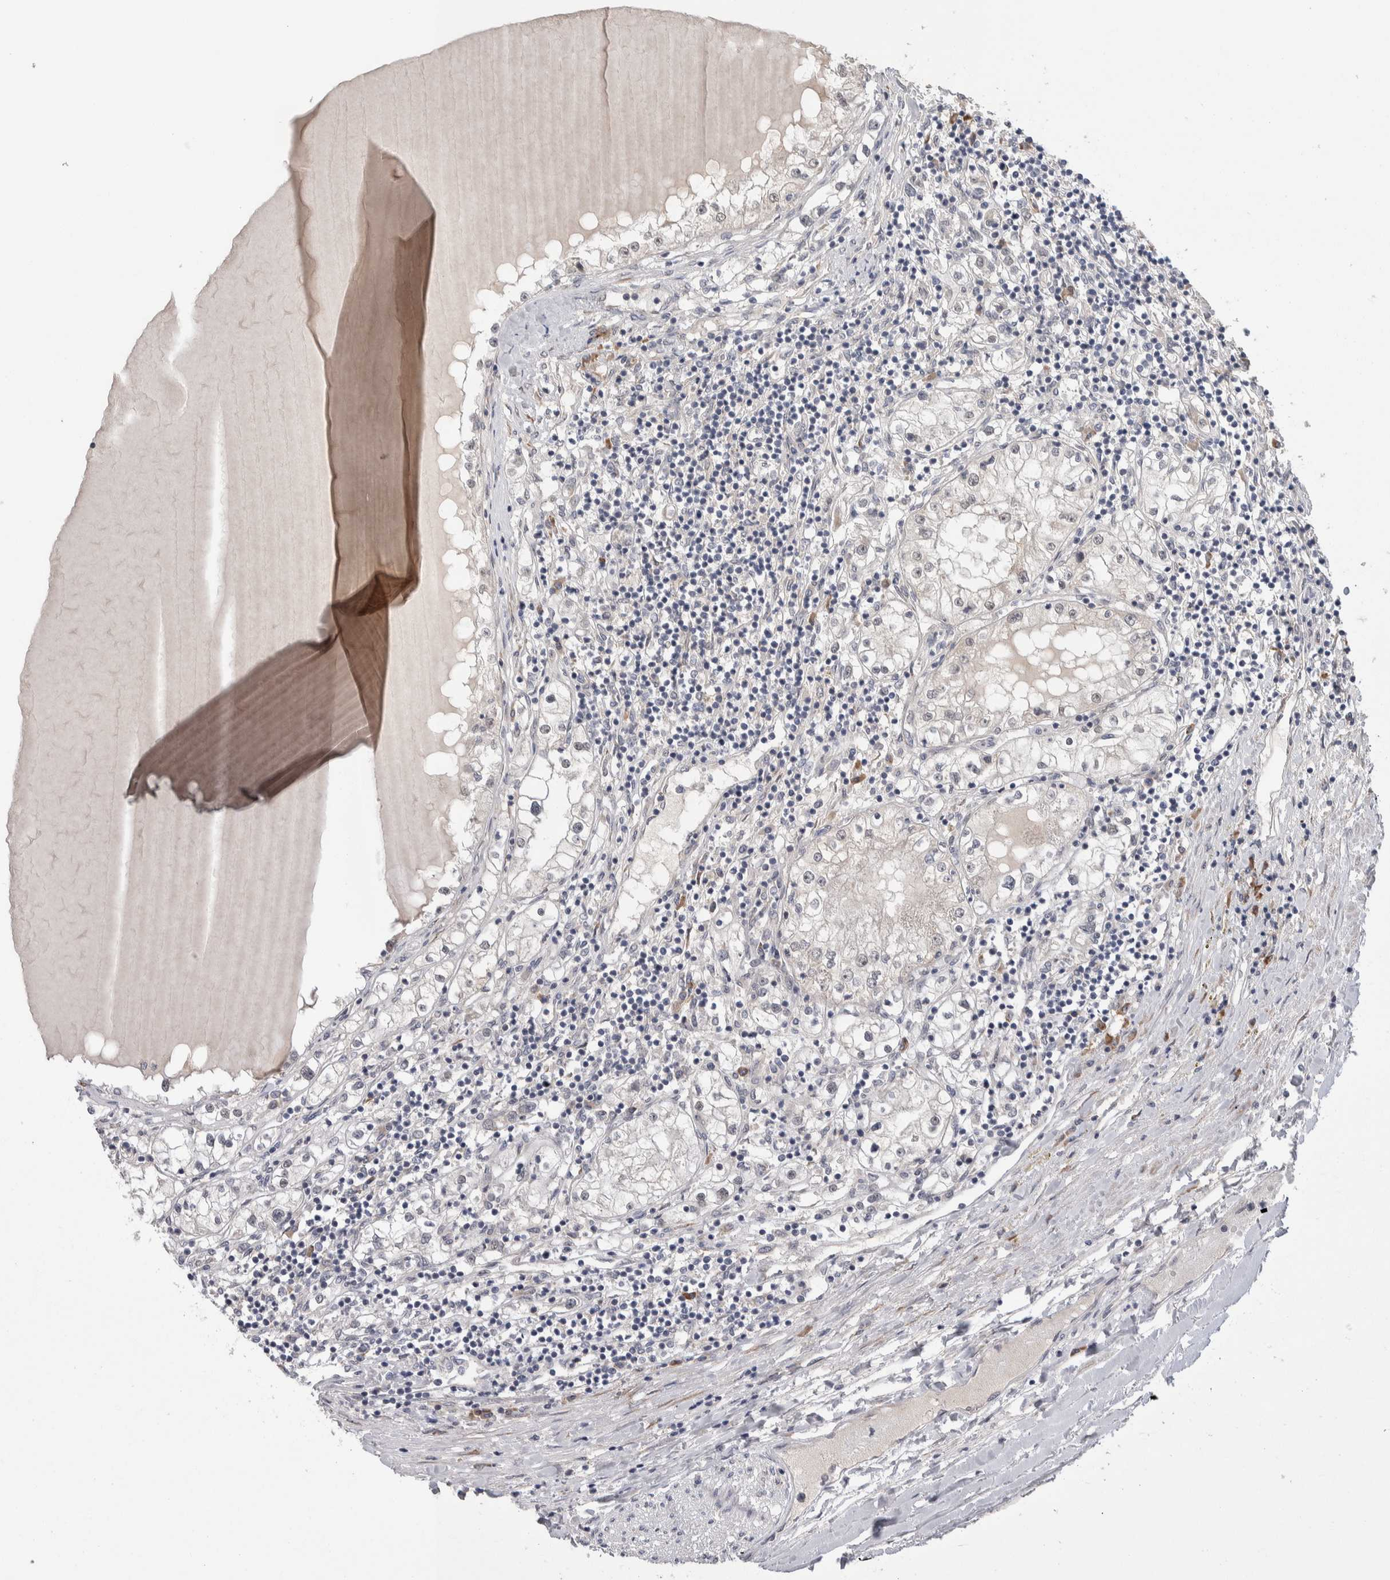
{"staining": {"intensity": "negative", "quantity": "none", "location": "none"}, "tissue": "renal cancer", "cell_type": "Tumor cells", "image_type": "cancer", "snomed": [{"axis": "morphology", "description": "Adenocarcinoma, NOS"}, {"axis": "topography", "description": "Kidney"}], "caption": "A high-resolution histopathology image shows immunohistochemistry staining of renal cancer (adenocarcinoma), which exhibits no significant expression in tumor cells.", "gene": "CUL2", "patient": {"sex": "male", "age": 68}}